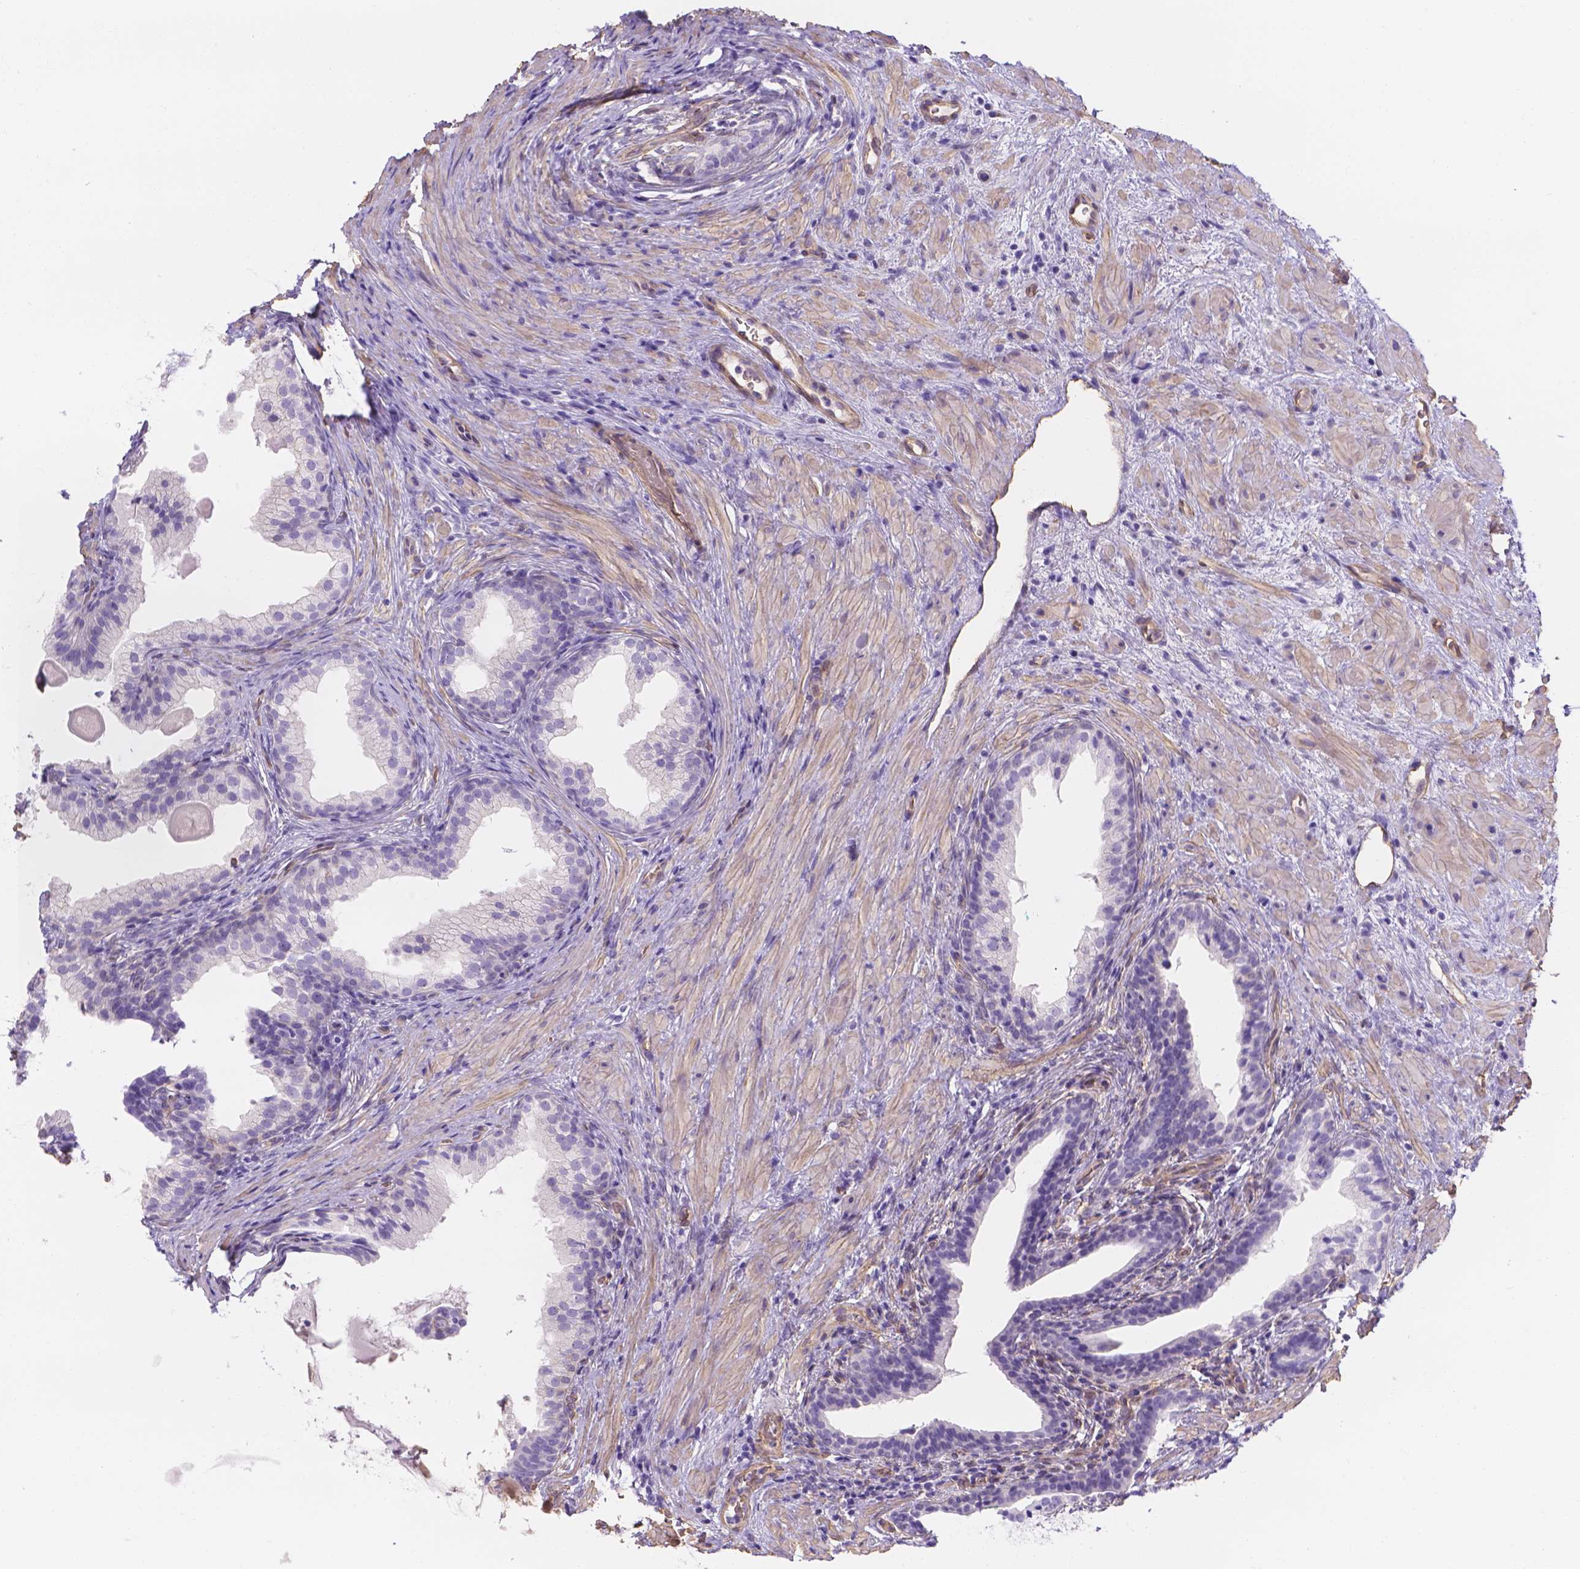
{"staining": {"intensity": "negative", "quantity": "none", "location": "none"}, "tissue": "prostate cancer", "cell_type": "Tumor cells", "image_type": "cancer", "snomed": [{"axis": "morphology", "description": "Adenocarcinoma, Low grade"}, {"axis": "topography", "description": "Prostate and seminal vesicle, NOS"}], "caption": "Prostate low-grade adenocarcinoma was stained to show a protein in brown. There is no significant staining in tumor cells. Nuclei are stained in blue.", "gene": "SLC40A1", "patient": {"sex": "male", "age": 71}}